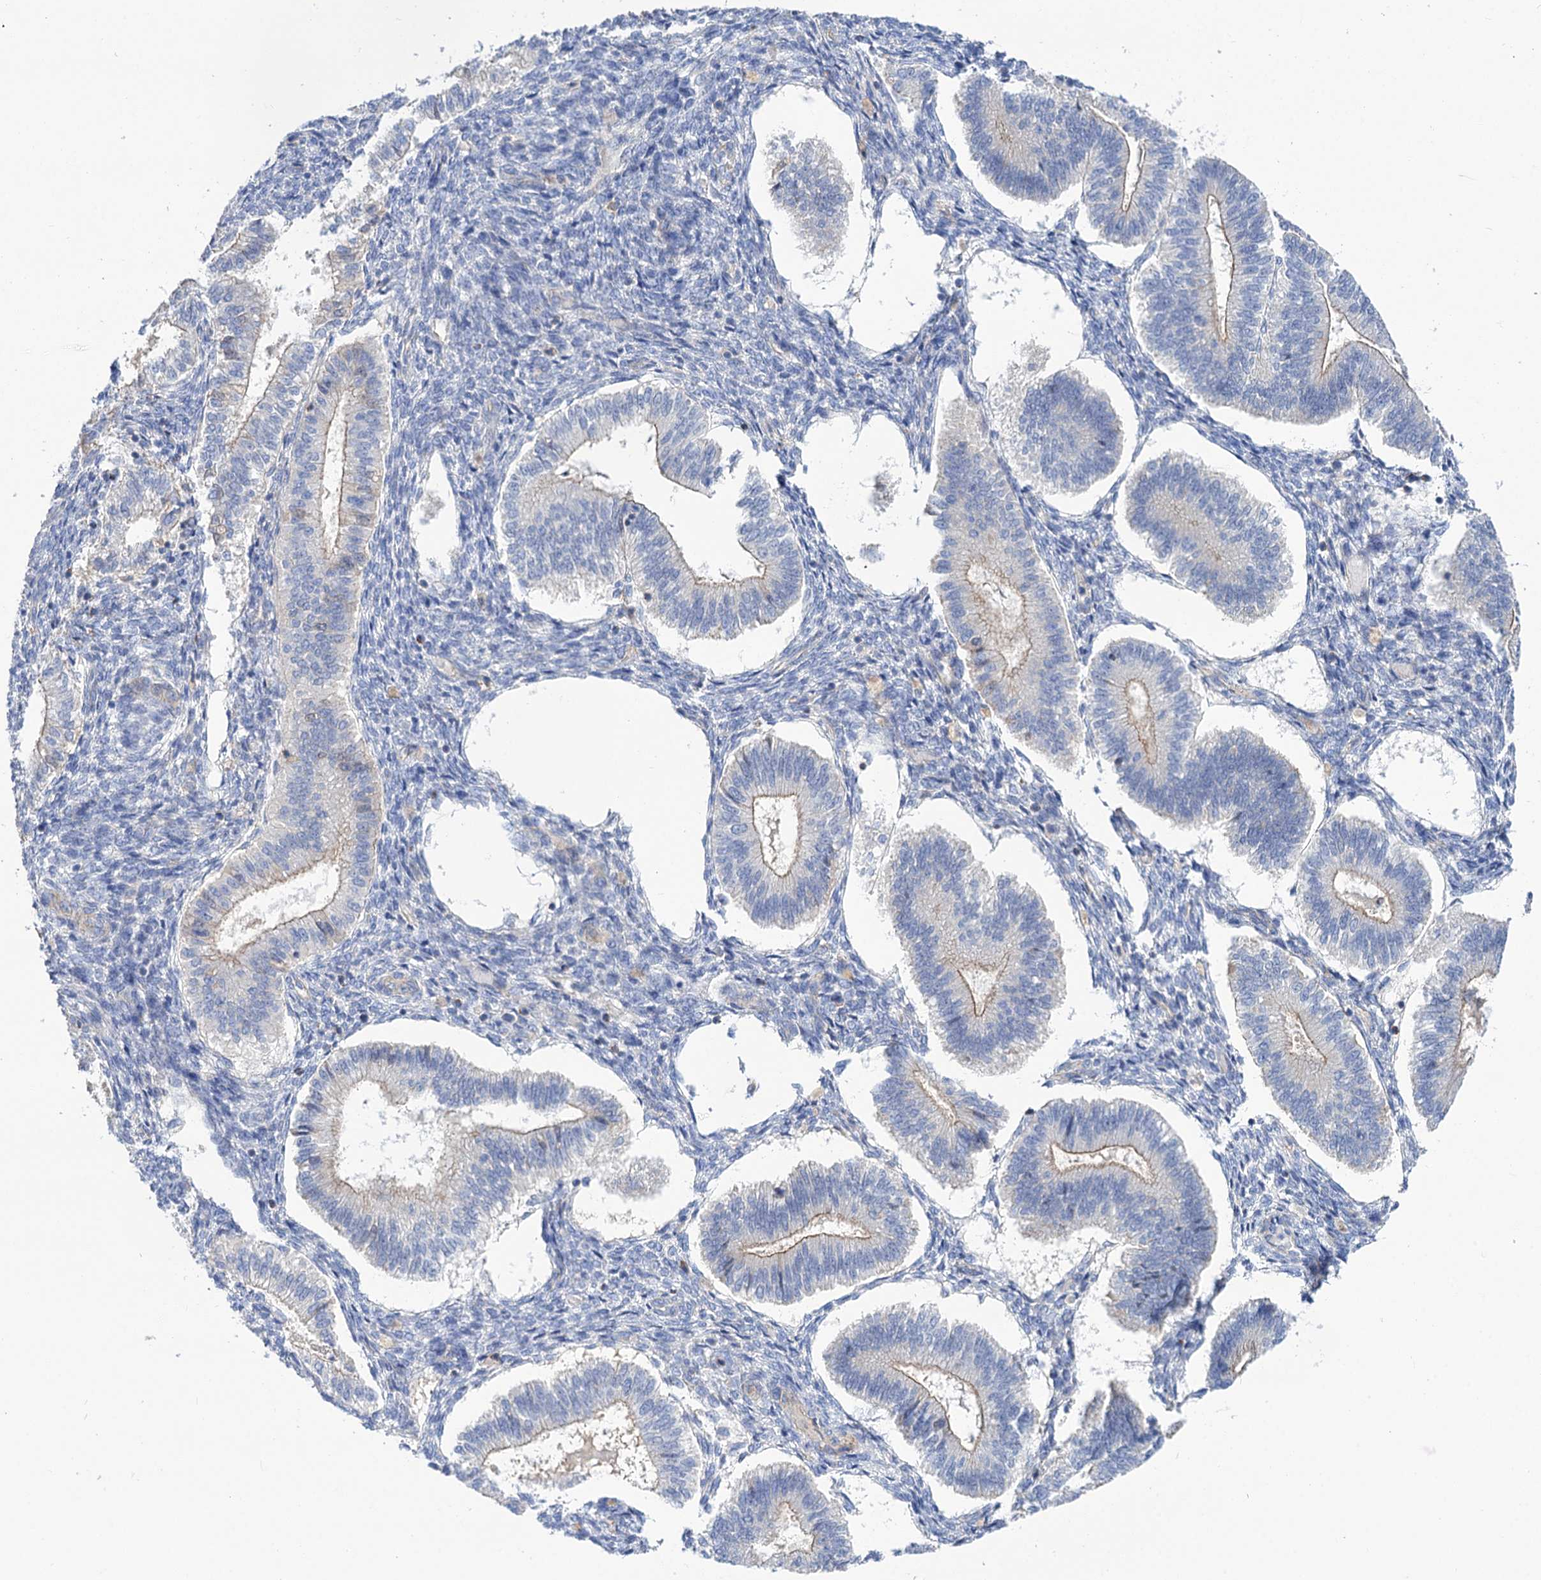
{"staining": {"intensity": "negative", "quantity": "none", "location": "none"}, "tissue": "endometrium", "cell_type": "Cells in endometrial stroma", "image_type": "normal", "snomed": [{"axis": "morphology", "description": "Normal tissue, NOS"}, {"axis": "topography", "description": "Endometrium"}], "caption": "This is a micrograph of immunohistochemistry (IHC) staining of normal endometrium, which shows no staining in cells in endometrial stroma.", "gene": "NUDCD2", "patient": {"sex": "female", "age": 25}}